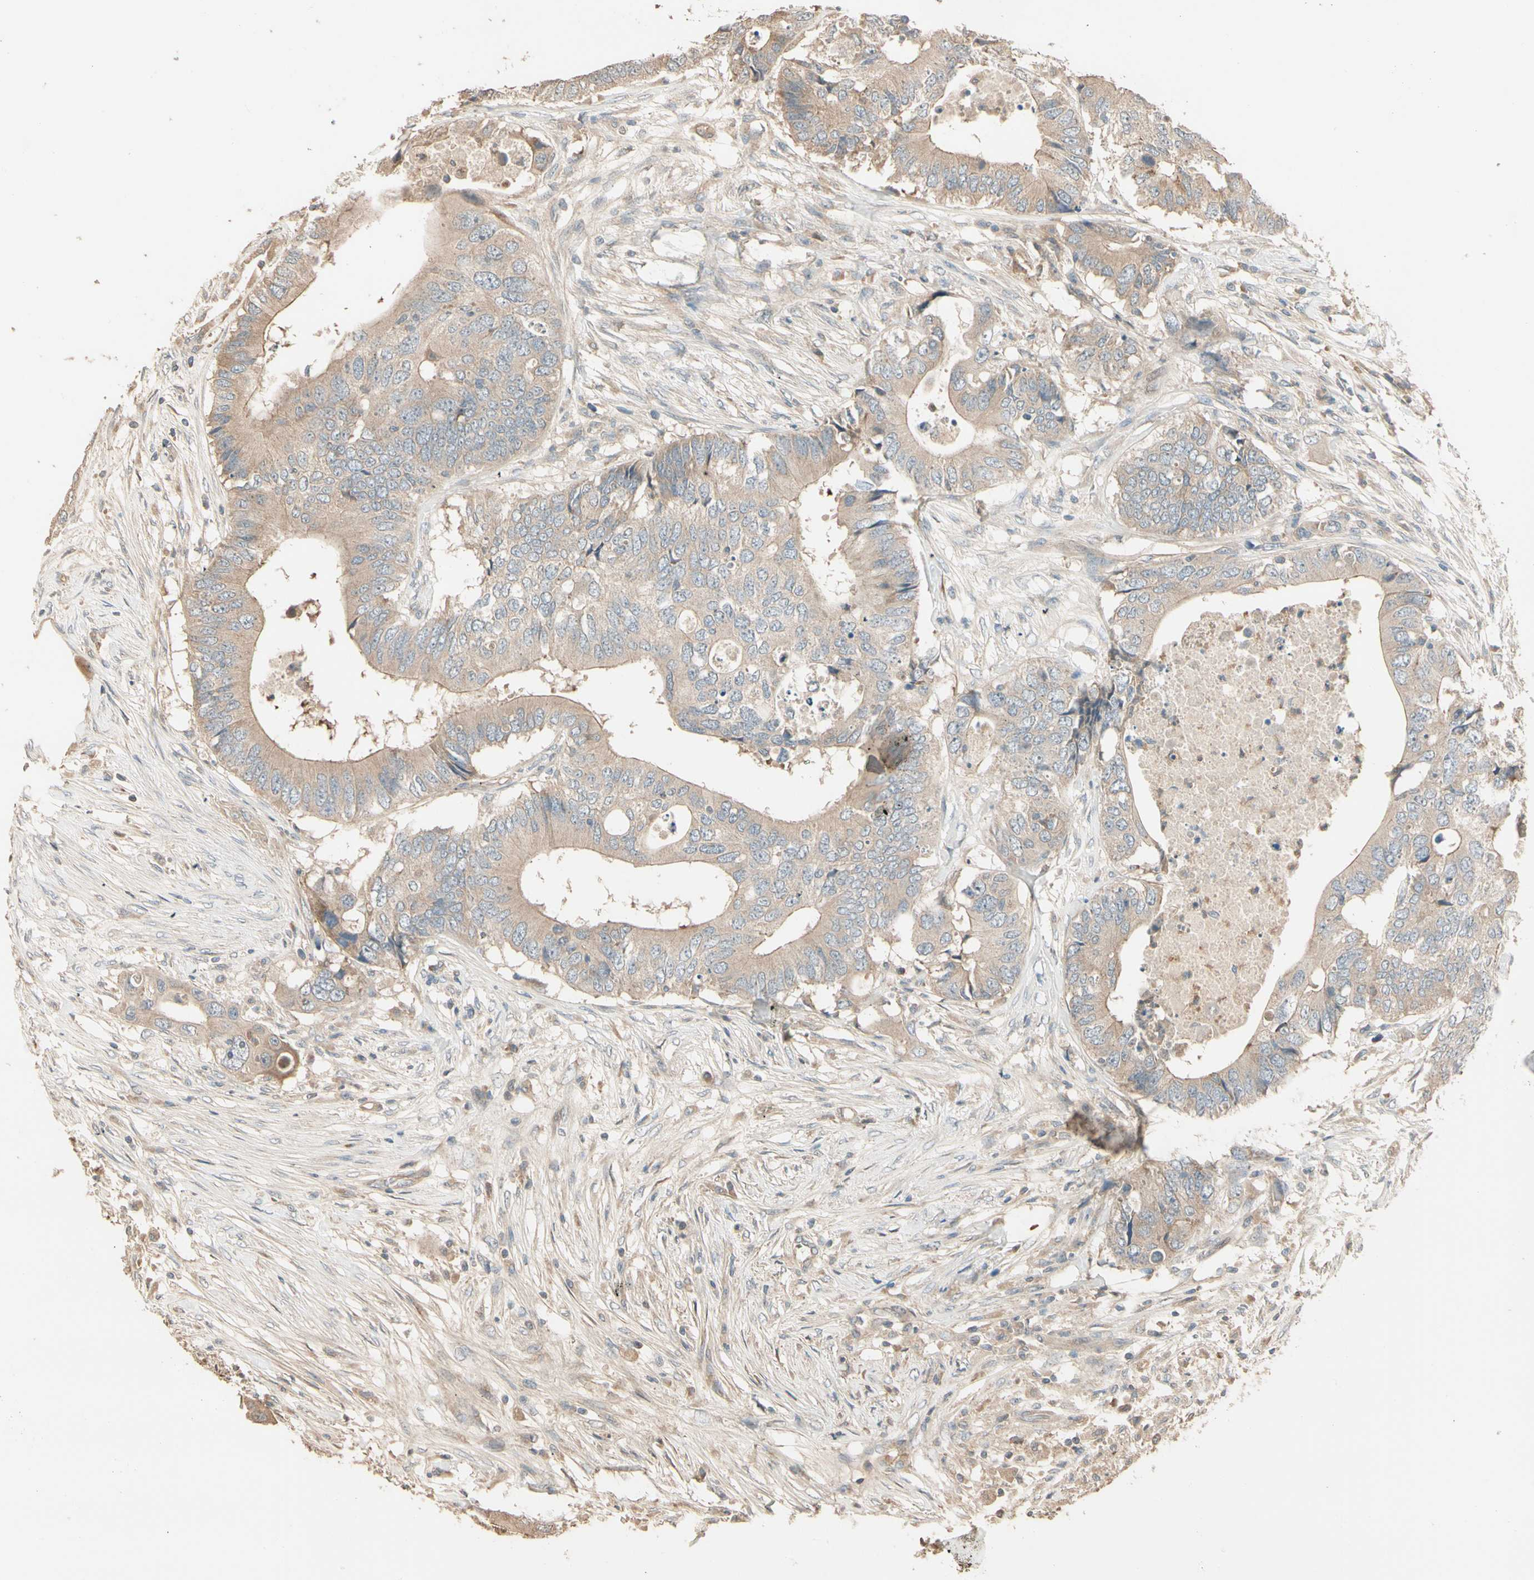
{"staining": {"intensity": "weak", "quantity": ">75%", "location": "cytoplasmic/membranous"}, "tissue": "colorectal cancer", "cell_type": "Tumor cells", "image_type": "cancer", "snomed": [{"axis": "morphology", "description": "Adenocarcinoma, NOS"}, {"axis": "topography", "description": "Colon"}], "caption": "An immunohistochemistry (IHC) photomicrograph of tumor tissue is shown. Protein staining in brown highlights weak cytoplasmic/membranous positivity in adenocarcinoma (colorectal) within tumor cells.", "gene": "TNFRSF21", "patient": {"sex": "male", "age": 71}}